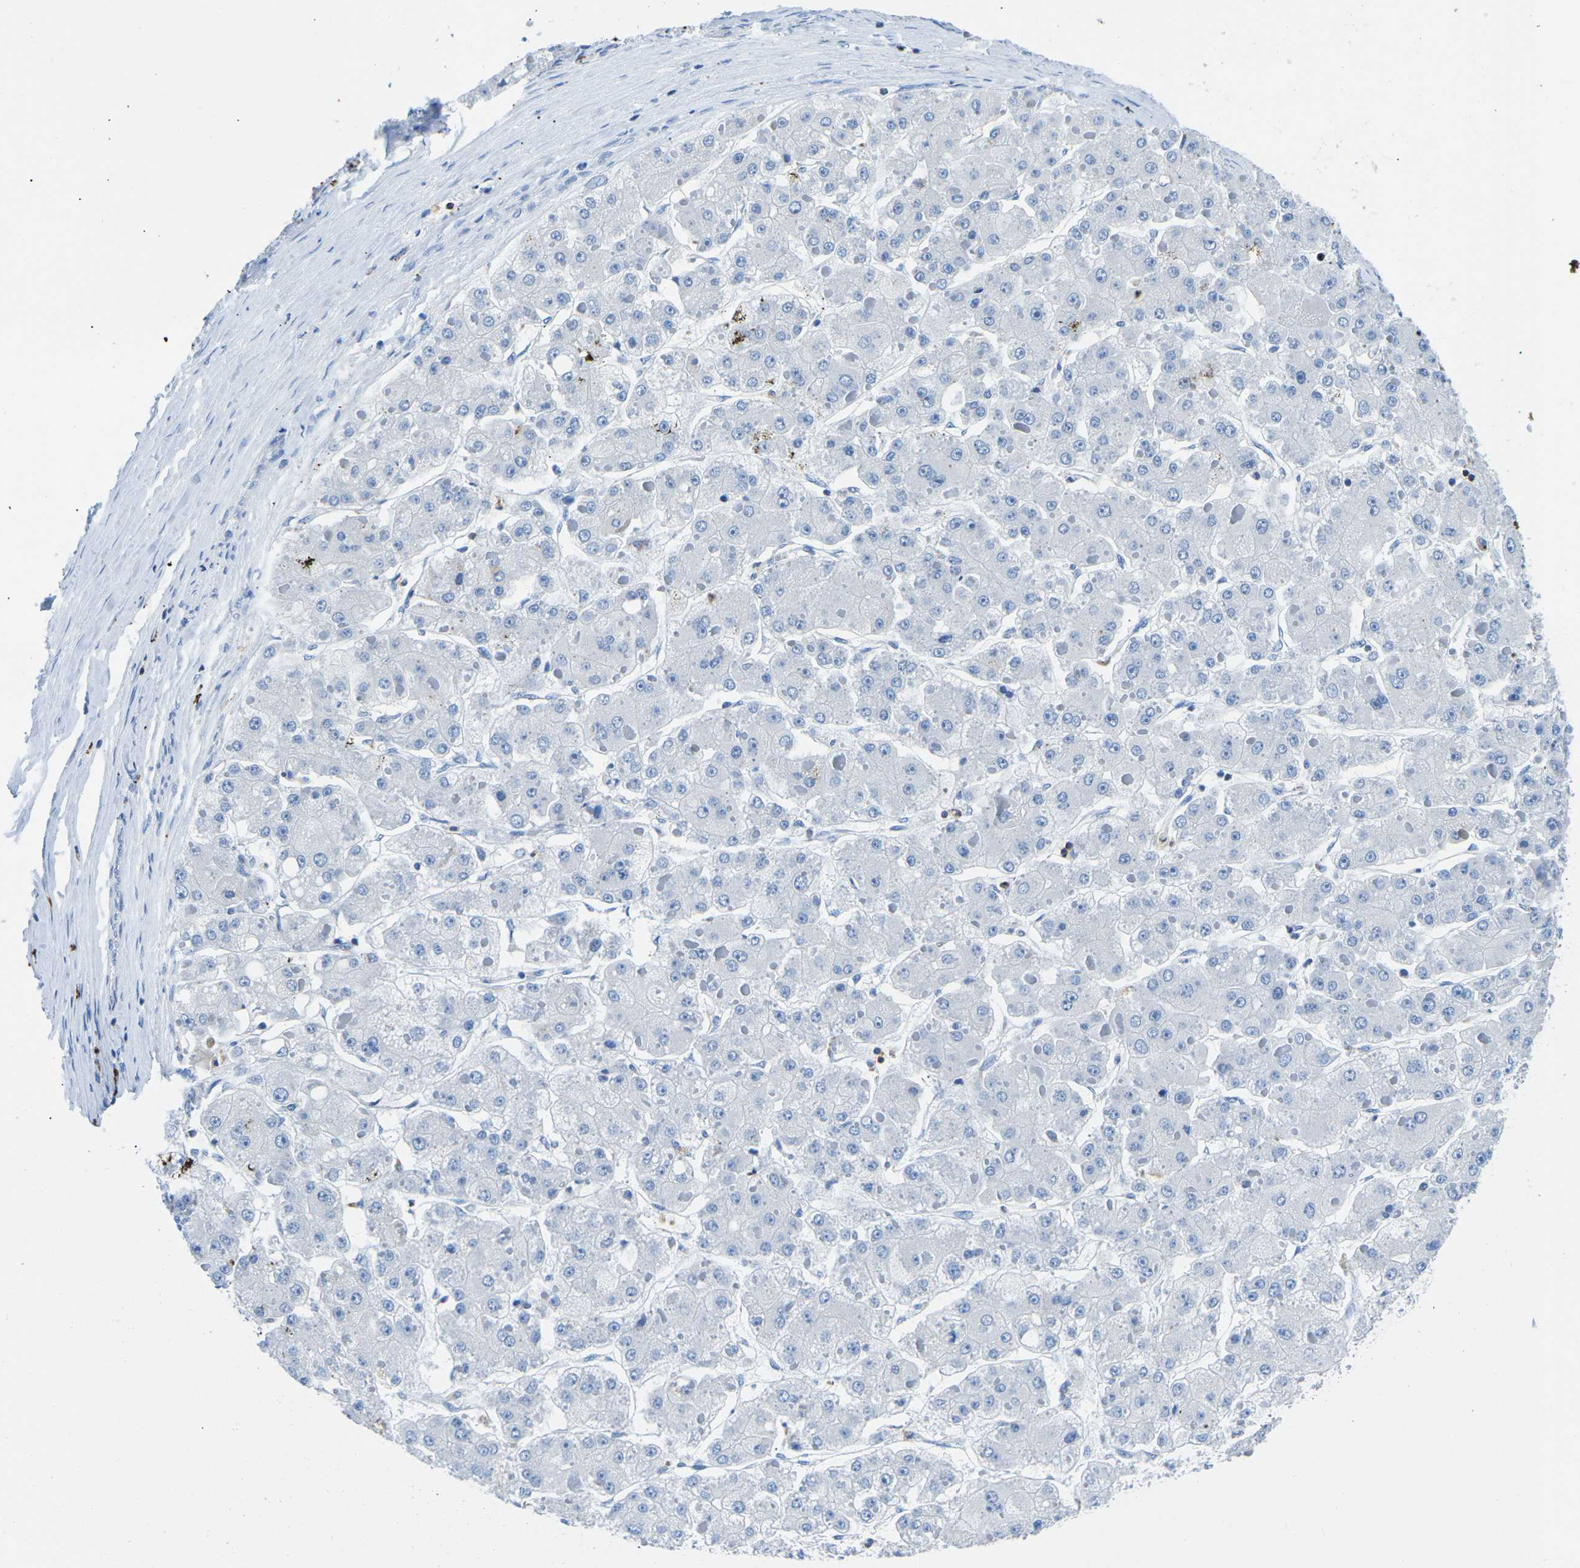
{"staining": {"intensity": "negative", "quantity": "none", "location": "none"}, "tissue": "liver cancer", "cell_type": "Tumor cells", "image_type": "cancer", "snomed": [{"axis": "morphology", "description": "Carcinoma, Hepatocellular, NOS"}, {"axis": "topography", "description": "Liver"}], "caption": "Tumor cells are negative for protein expression in human hepatocellular carcinoma (liver).", "gene": "MC4R", "patient": {"sex": "female", "age": 73}}